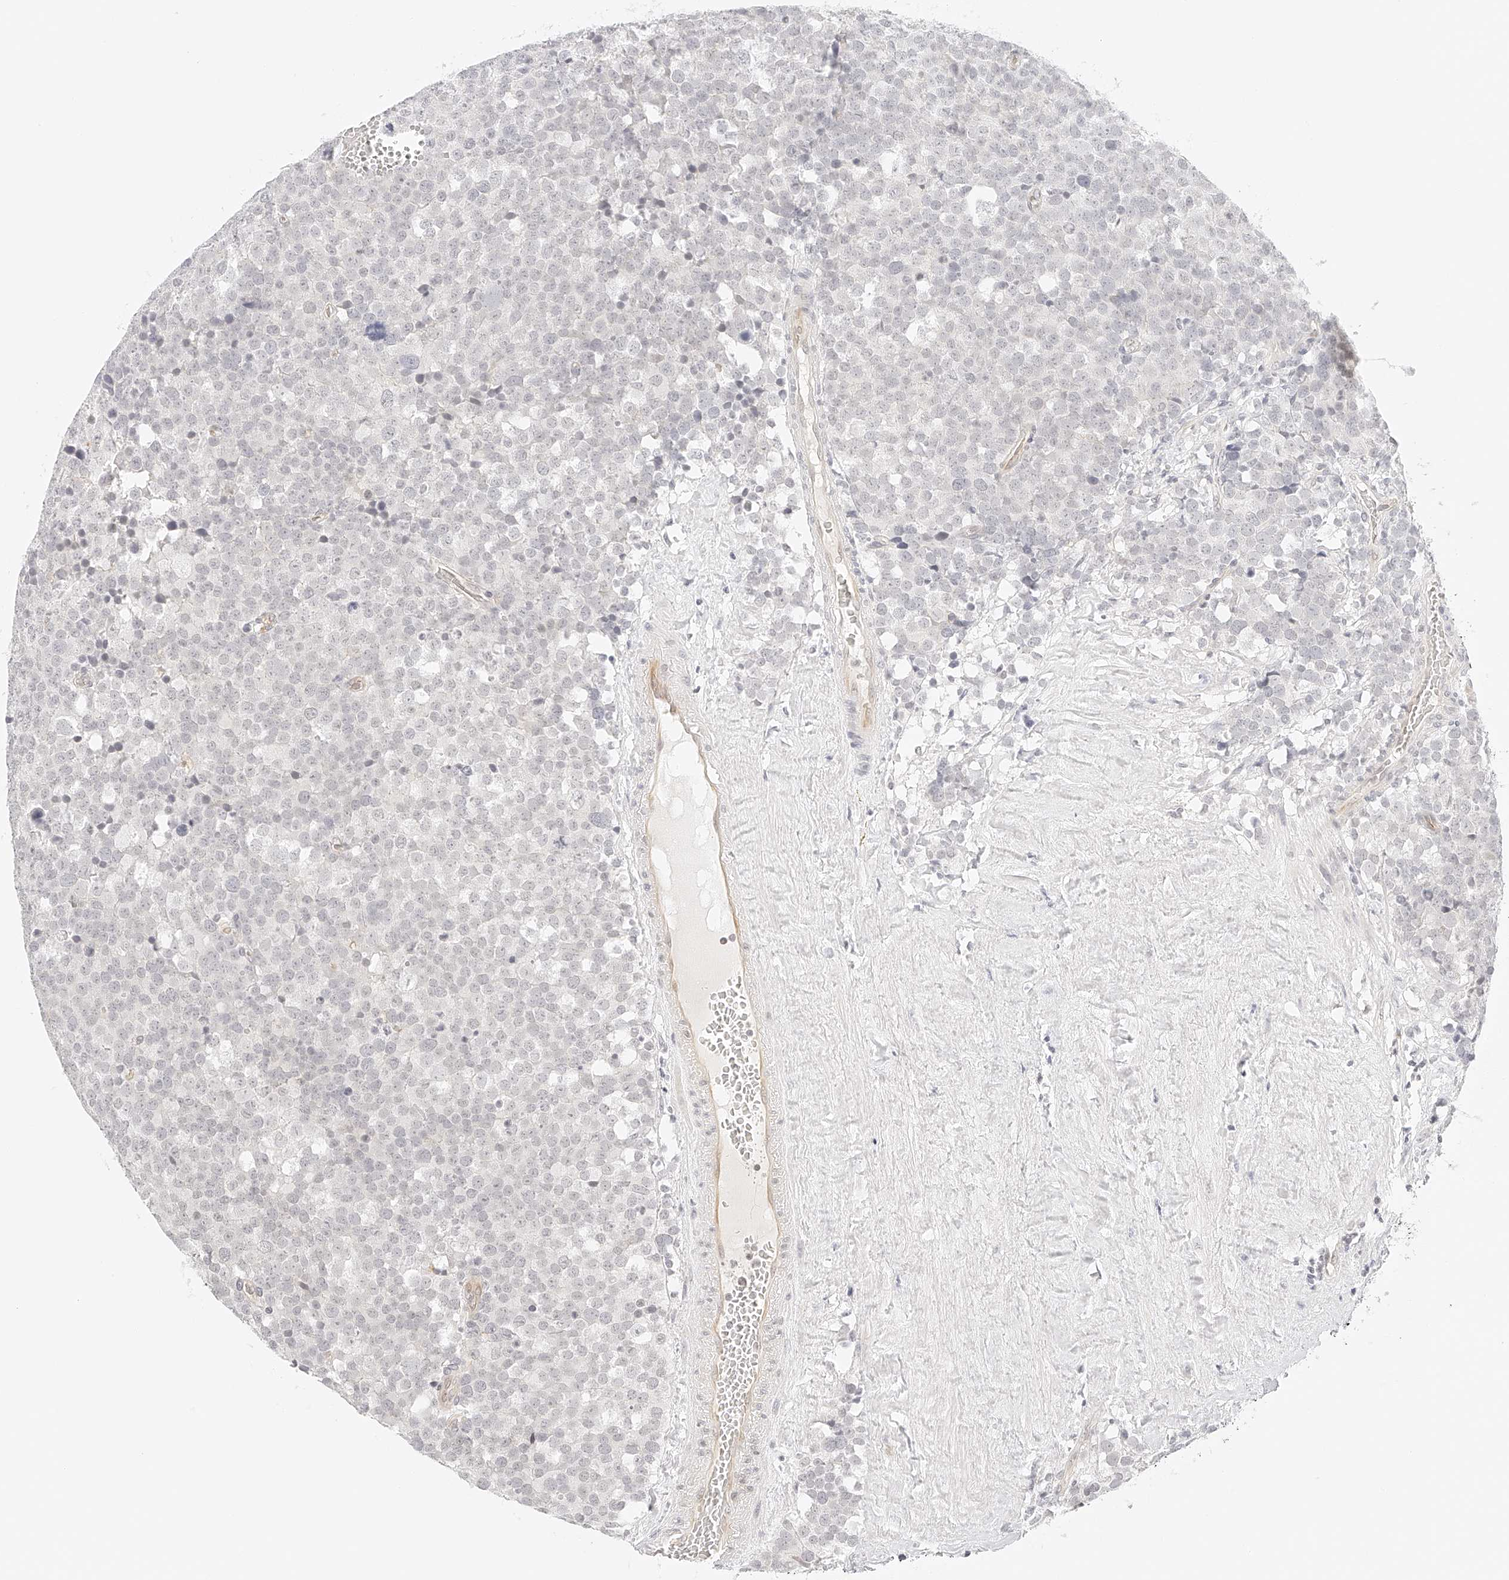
{"staining": {"intensity": "negative", "quantity": "none", "location": "none"}, "tissue": "testis cancer", "cell_type": "Tumor cells", "image_type": "cancer", "snomed": [{"axis": "morphology", "description": "Seminoma, NOS"}, {"axis": "topography", "description": "Testis"}], "caption": "Testis cancer was stained to show a protein in brown. There is no significant expression in tumor cells.", "gene": "ZFP69", "patient": {"sex": "male", "age": 71}}